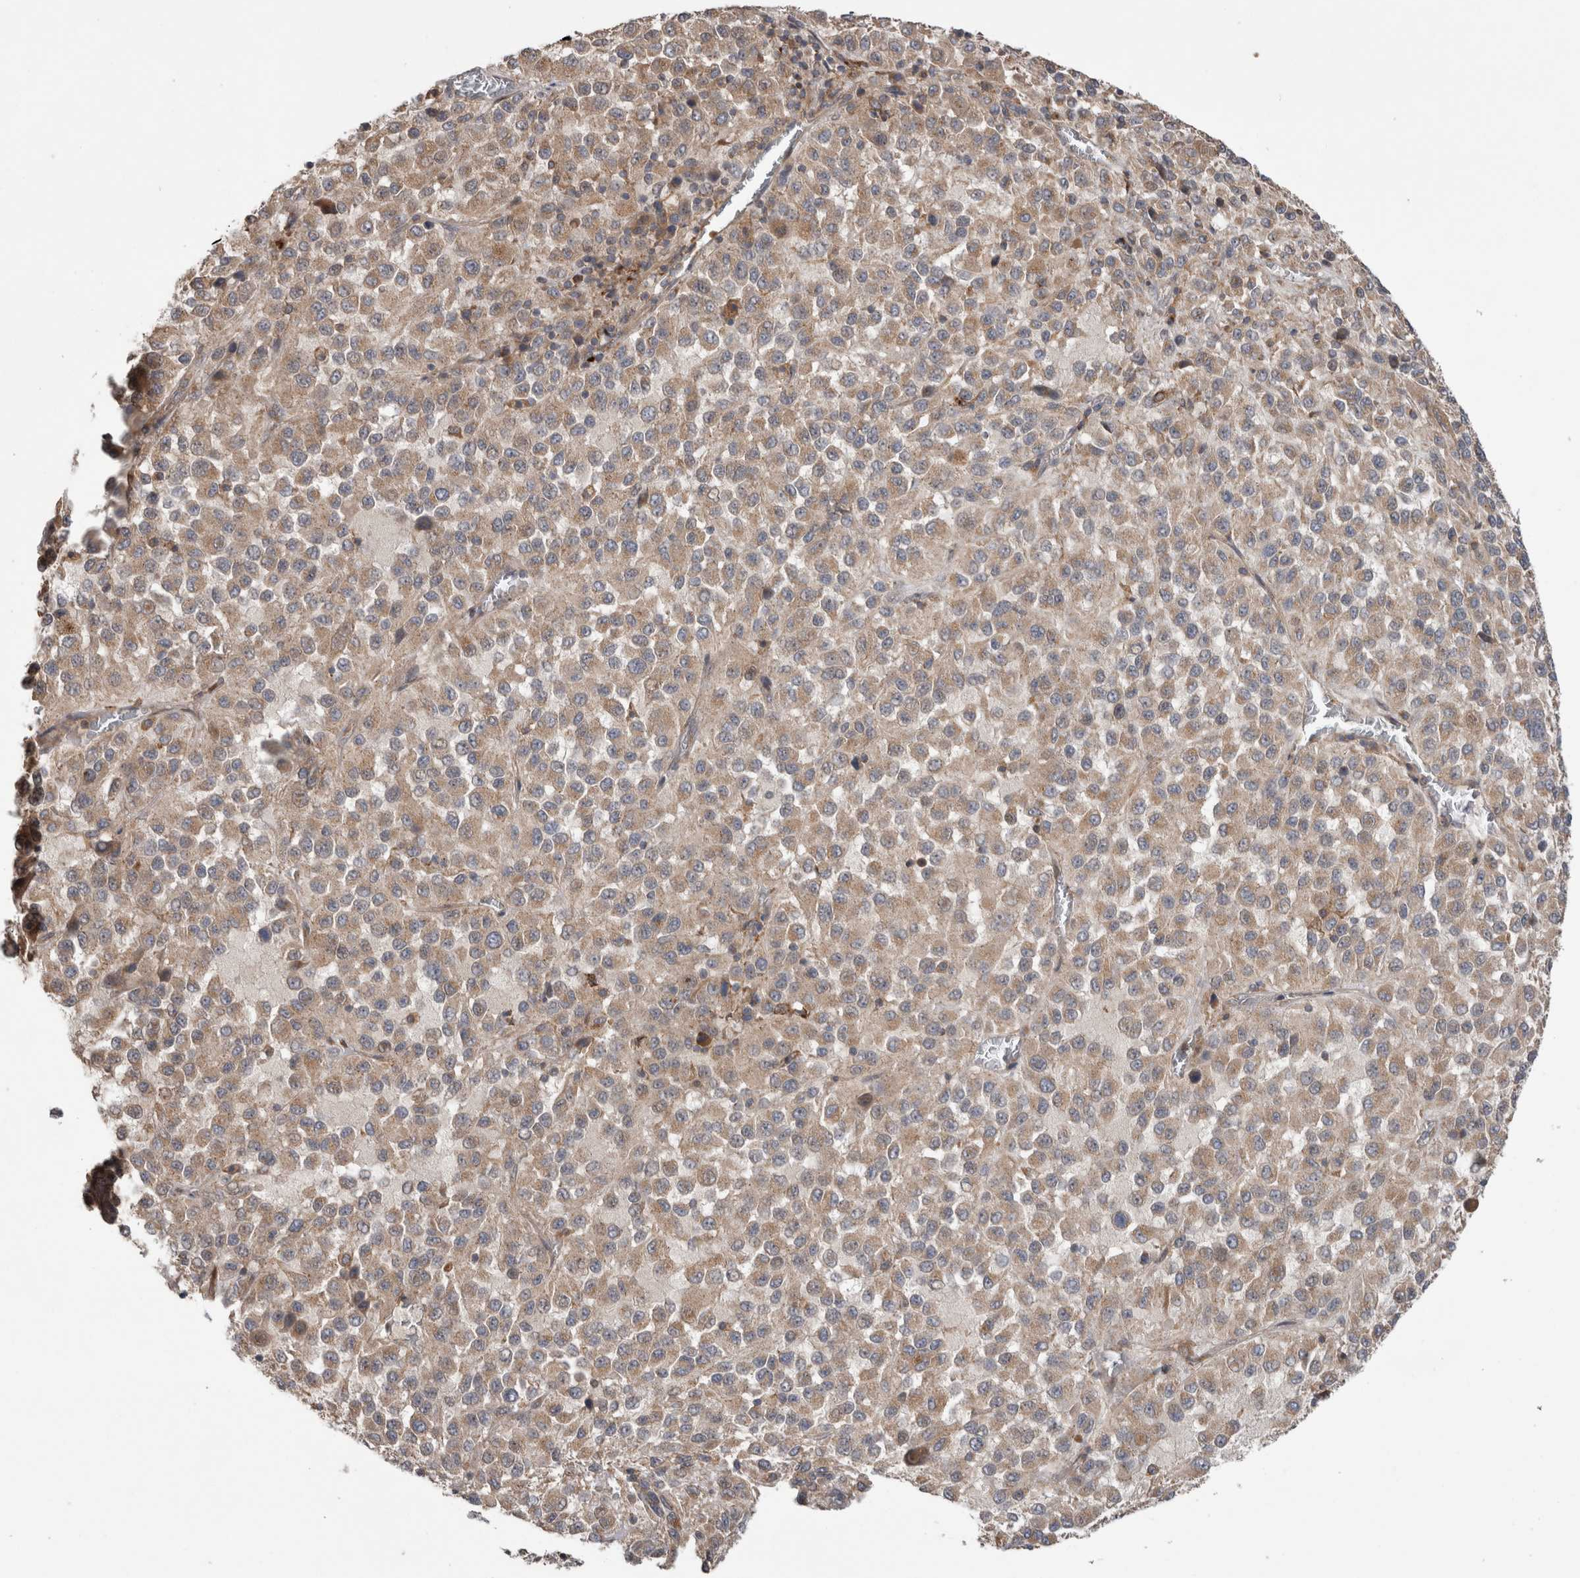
{"staining": {"intensity": "moderate", "quantity": ">75%", "location": "cytoplasmic/membranous"}, "tissue": "melanoma", "cell_type": "Tumor cells", "image_type": "cancer", "snomed": [{"axis": "morphology", "description": "Malignant melanoma, Metastatic site"}, {"axis": "topography", "description": "Lung"}], "caption": "A brown stain highlights moderate cytoplasmic/membranous positivity of a protein in human malignant melanoma (metastatic site) tumor cells.", "gene": "TRIM5", "patient": {"sex": "male", "age": 64}}